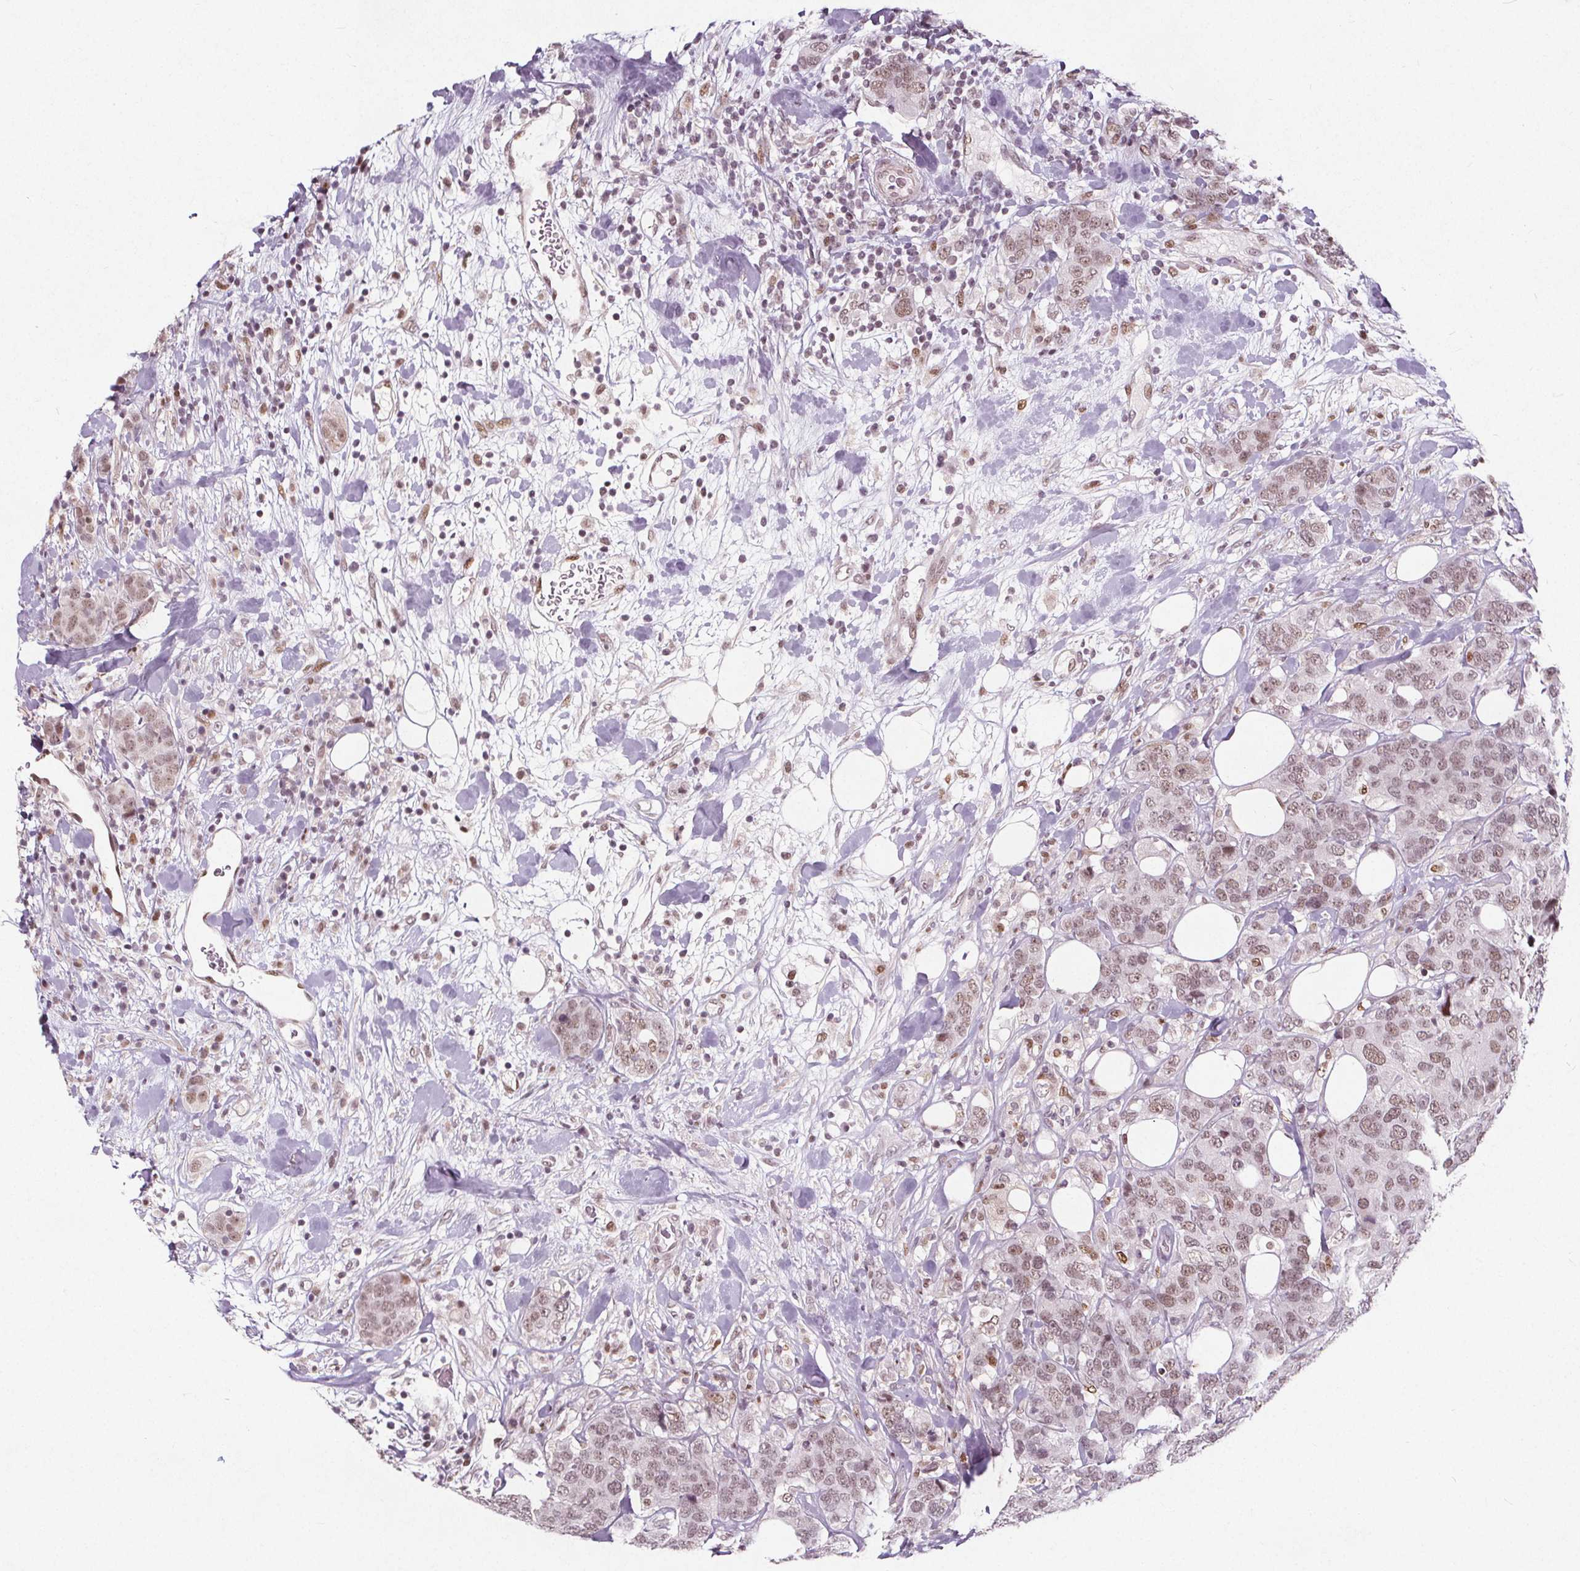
{"staining": {"intensity": "moderate", "quantity": ">75%", "location": "nuclear"}, "tissue": "breast cancer", "cell_type": "Tumor cells", "image_type": "cancer", "snomed": [{"axis": "morphology", "description": "Lobular carcinoma"}, {"axis": "topography", "description": "Breast"}], "caption": "An immunohistochemistry (IHC) photomicrograph of tumor tissue is shown. Protein staining in brown highlights moderate nuclear positivity in breast lobular carcinoma within tumor cells.", "gene": "TAF6L", "patient": {"sex": "female", "age": 59}}